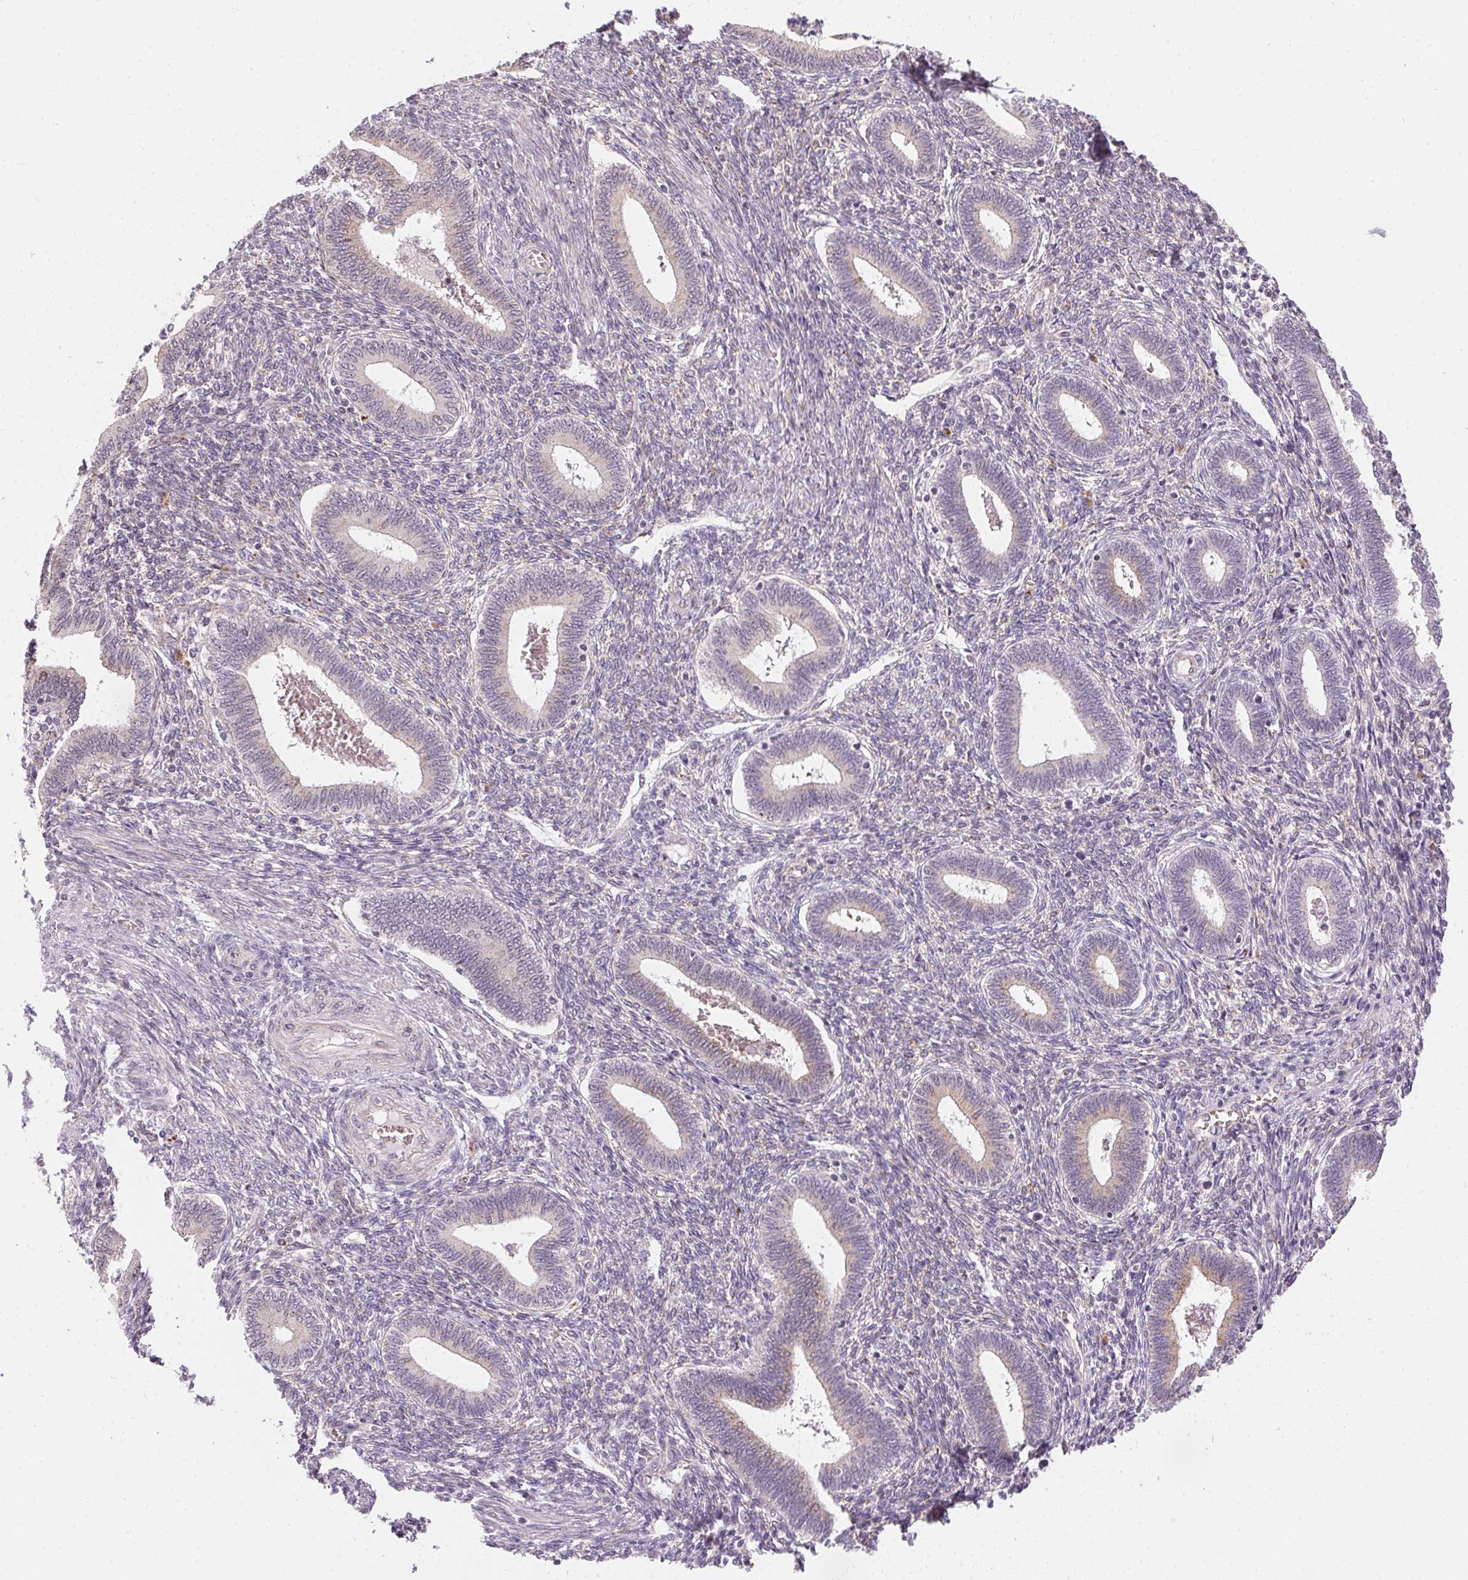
{"staining": {"intensity": "negative", "quantity": "none", "location": "none"}, "tissue": "endometrium", "cell_type": "Cells in endometrial stroma", "image_type": "normal", "snomed": [{"axis": "morphology", "description": "Normal tissue, NOS"}, {"axis": "topography", "description": "Endometrium"}], "caption": "A photomicrograph of human endometrium is negative for staining in cells in endometrial stroma. The staining is performed using DAB brown chromogen with nuclei counter-stained in using hematoxylin.", "gene": "METTL13", "patient": {"sex": "female", "age": 42}}